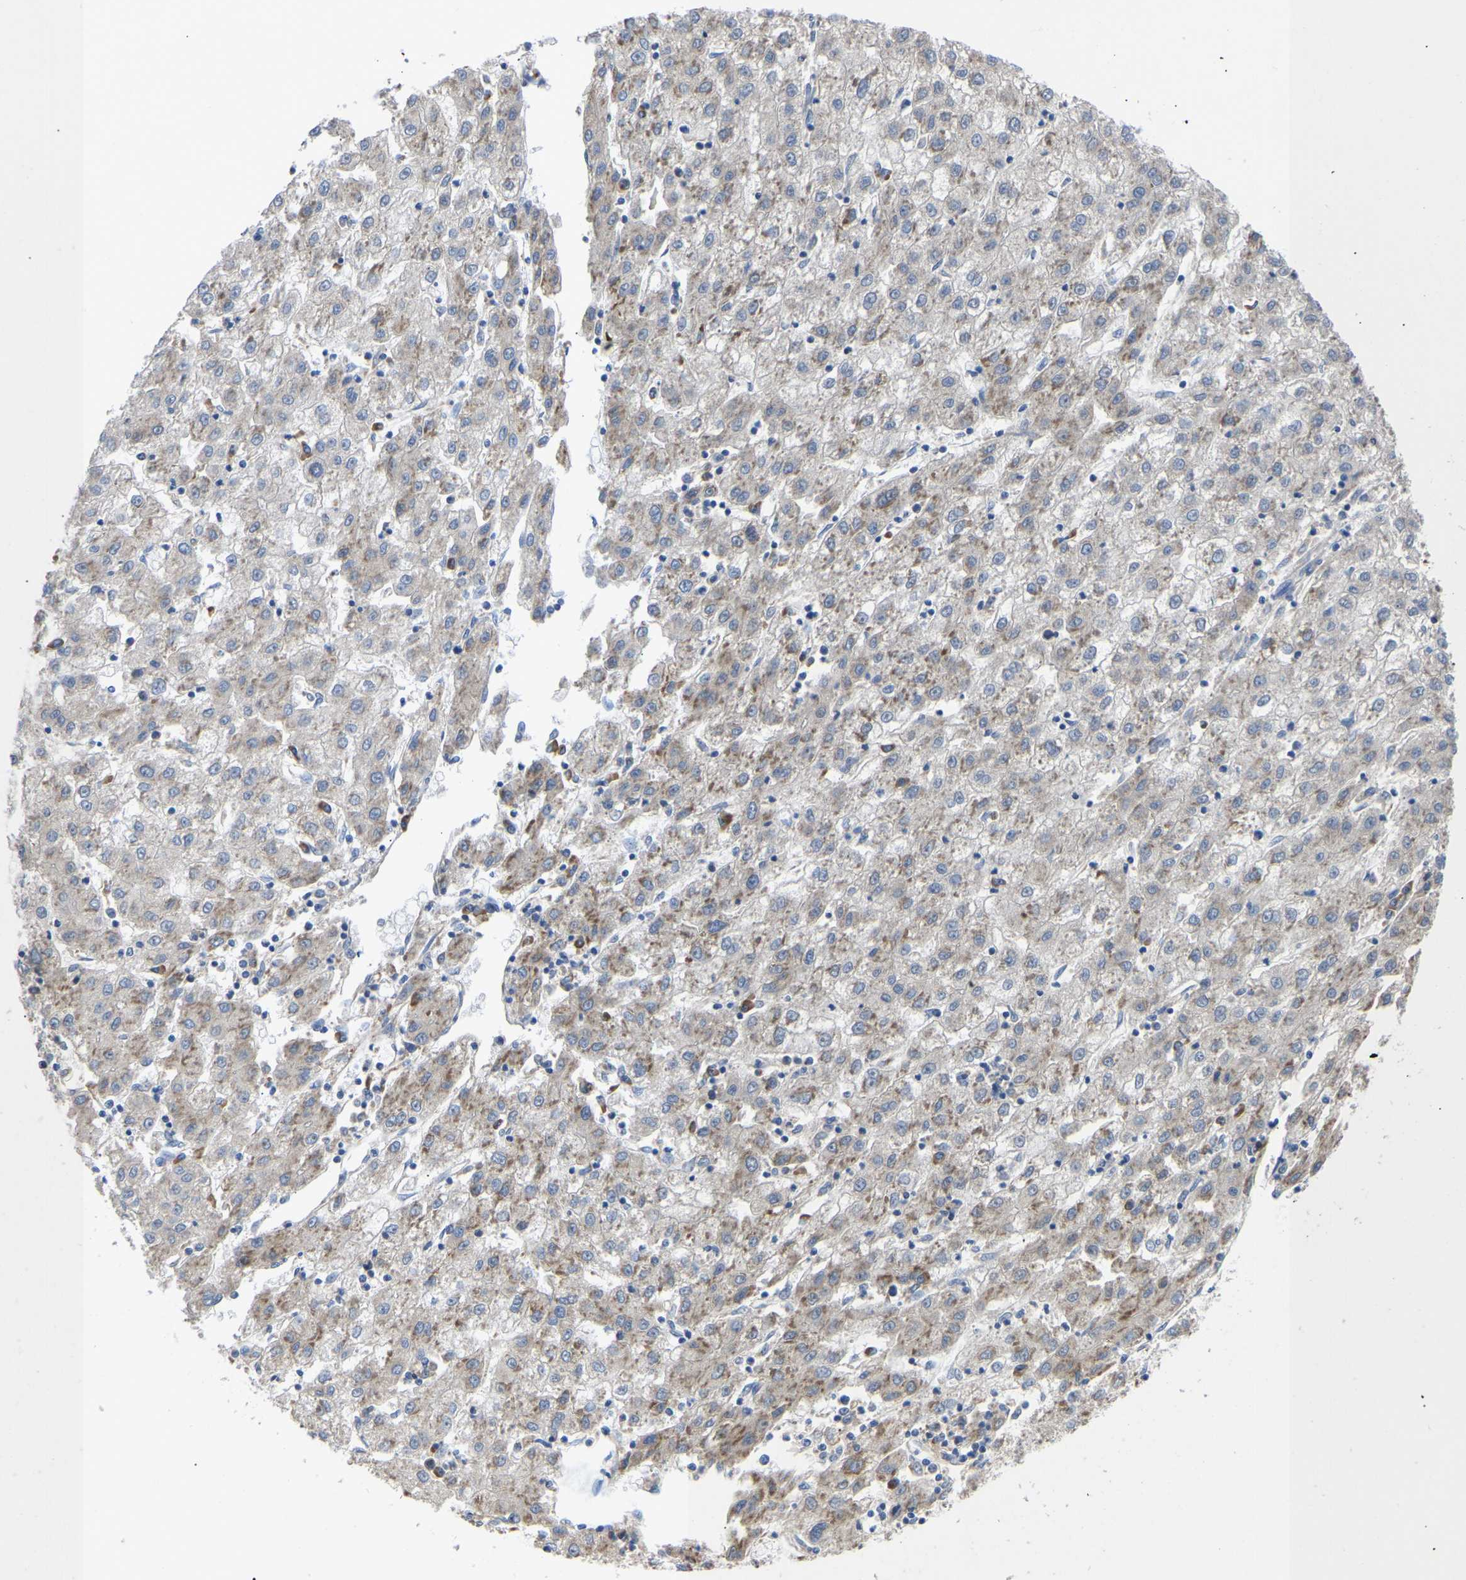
{"staining": {"intensity": "moderate", "quantity": "<25%", "location": "cytoplasmic/membranous"}, "tissue": "liver cancer", "cell_type": "Tumor cells", "image_type": "cancer", "snomed": [{"axis": "morphology", "description": "Carcinoma, Hepatocellular, NOS"}, {"axis": "topography", "description": "Liver"}], "caption": "Liver cancer (hepatocellular carcinoma) stained with a protein marker demonstrates moderate staining in tumor cells.", "gene": "ABCA10", "patient": {"sex": "male", "age": 72}}